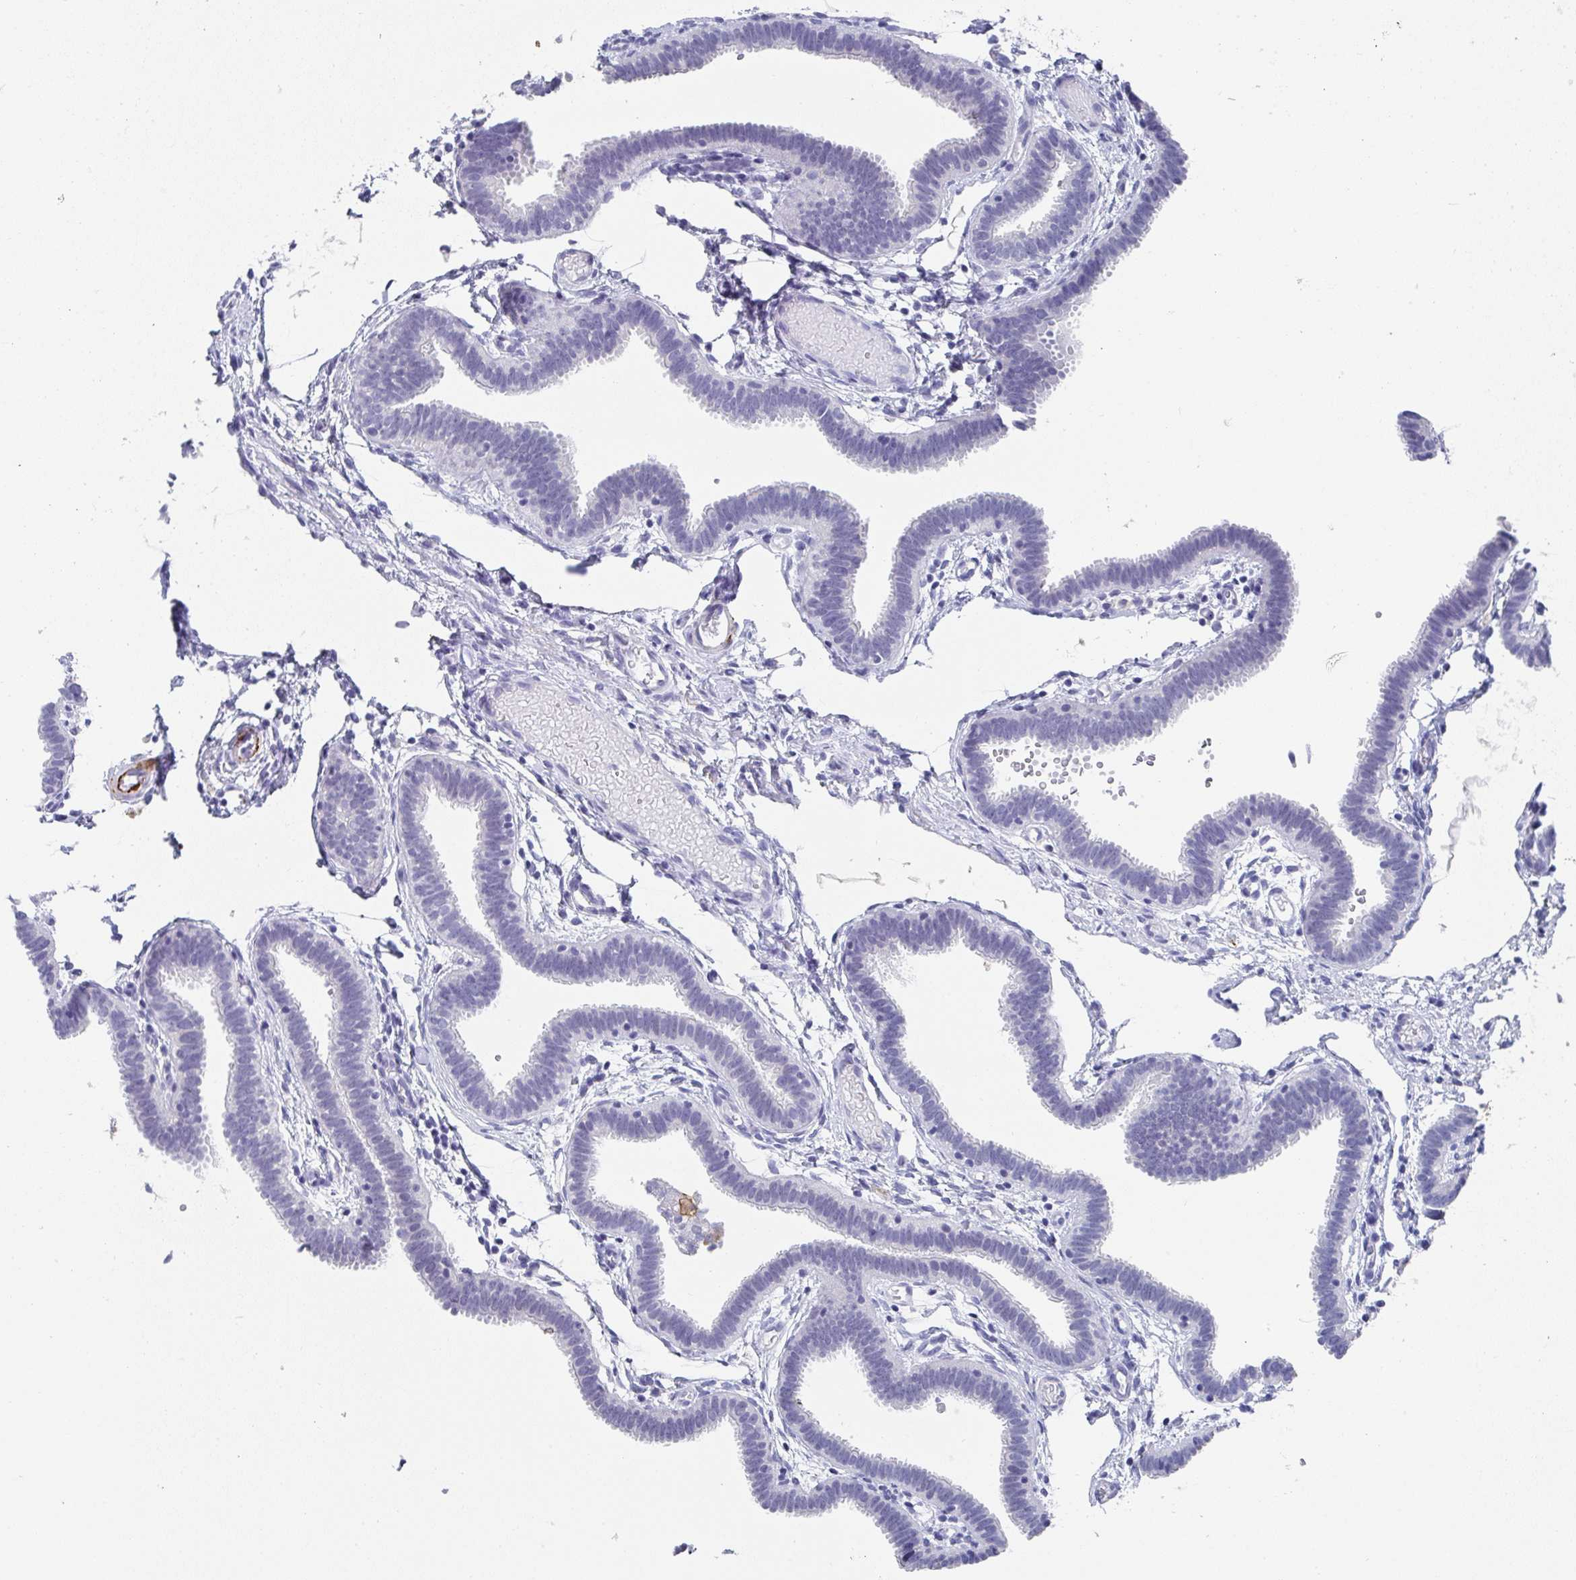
{"staining": {"intensity": "negative", "quantity": "none", "location": "none"}, "tissue": "fallopian tube", "cell_type": "Glandular cells", "image_type": "normal", "snomed": [{"axis": "morphology", "description": "Normal tissue, NOS"}, {"axis": "topography", "description": "Fallopian tube"}], "caption": "This is an immunohistochemistry (IHC) micrograph of normal fallopian tube. There is no staining in glandular cells.", "gene": "TNFRSF8", "patient": {"sex": "female", "age": 37}}